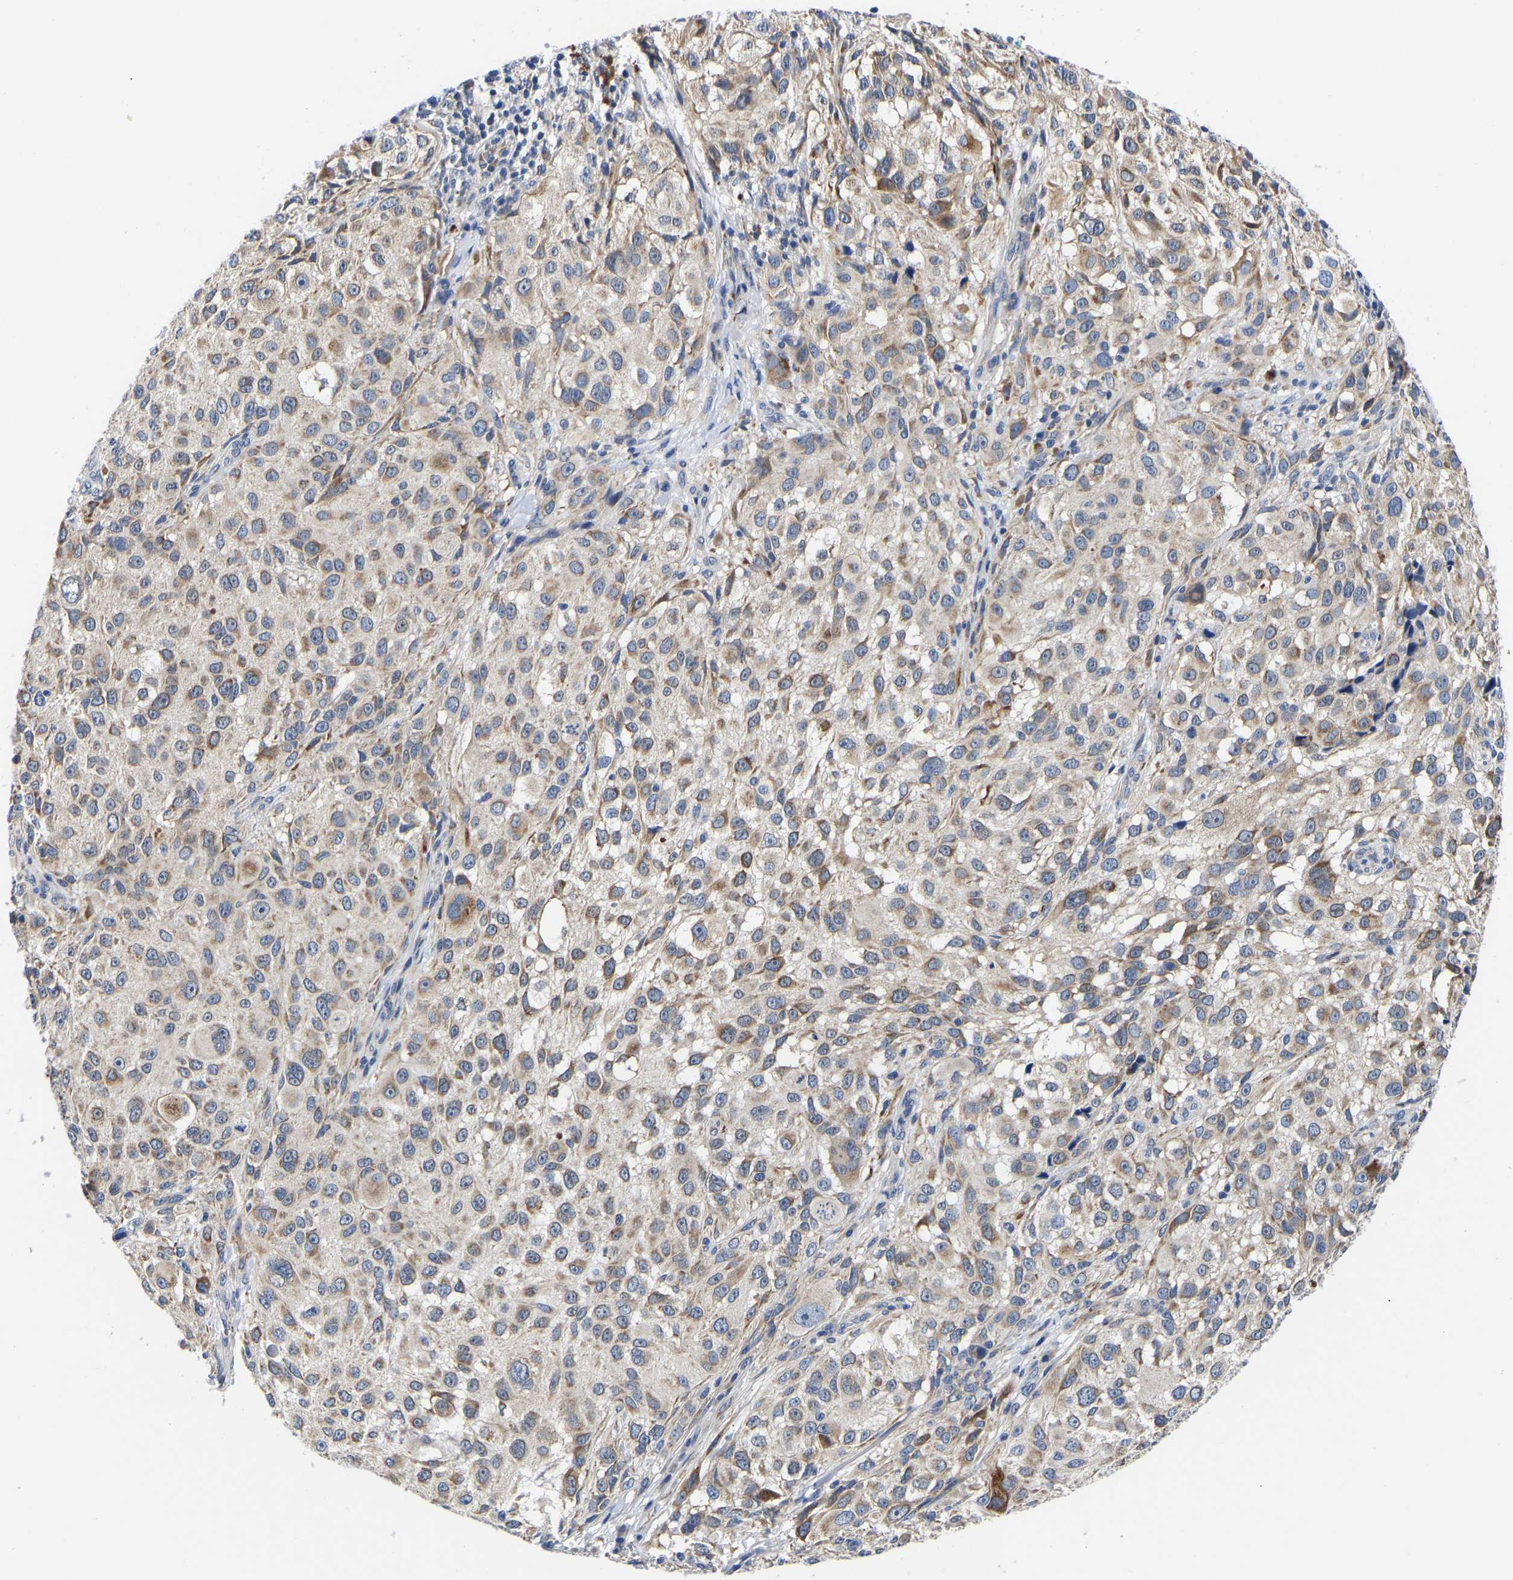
{"staining": {"intensity": "moderate", "quantity": "25%-75%", "location": "cytoplasmic/membranous"}, "tissue": "melanoma", "cell_type": "Tumor cells", "image_type": "cancer", "snomed": [{"axis": "morphology", "description": "Necrosis, NOS"}, {"axis": "morphology", "description": "Malignant melanoma, NOS"}, {"axis": "topography", "description": "Skin"}], "caption": "An image showing moderate cytoplasmic/membranous expression in approximately 25%-75% of tumor cells in melanoma, as visualized by brown immunohistochemical staining.", "gene": "RINT1", "patient": {"sex": "female", "age": 87}}